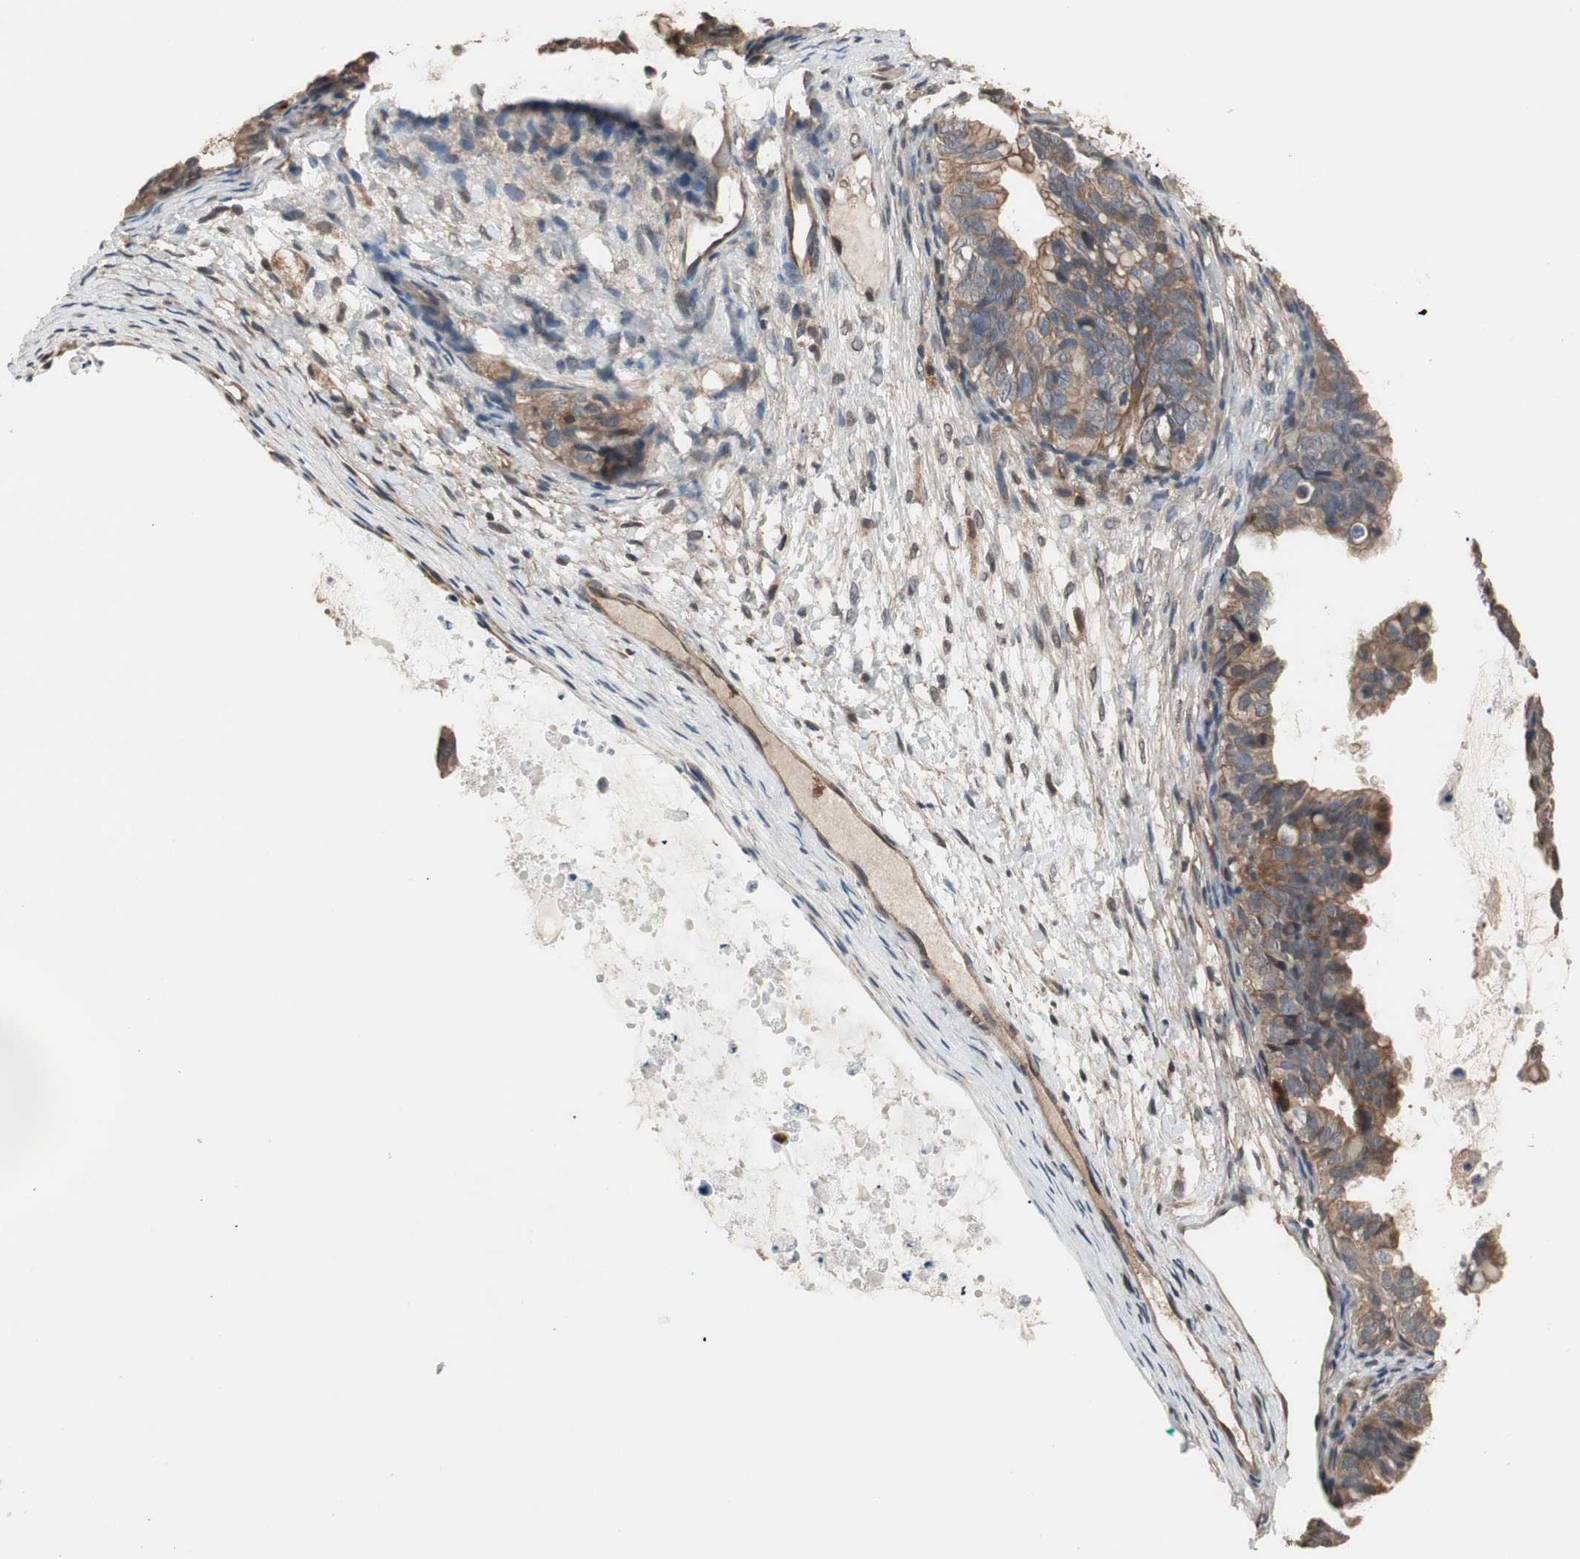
{"staining": {"intensity": "moderate", "quantity": ">75%", "location": "cytoplasmic/membranous"}, "tissue": "ovarian cancer", "cell_type": "Tumor cells", "image_type": "cancer", "snomed": [{"axis": "morphology", "description": "Cystadenocarcinoma, mucinous, NOS"}, {"axis": "topography", "description": "Ovary"}], "caption": "High-power microscopy captured an IHC photomicrograph of ovarian cancer, revealing moderate cytoplasmic/membranous staining in about >75% of tumor cells. The staining is performed using DAB brown chromogen to label protein expression. The nuclei are counter-stained blue using hematoxylin.", "gene": "PNPLA7", "patient": {"sex": "female", "age": 36}}